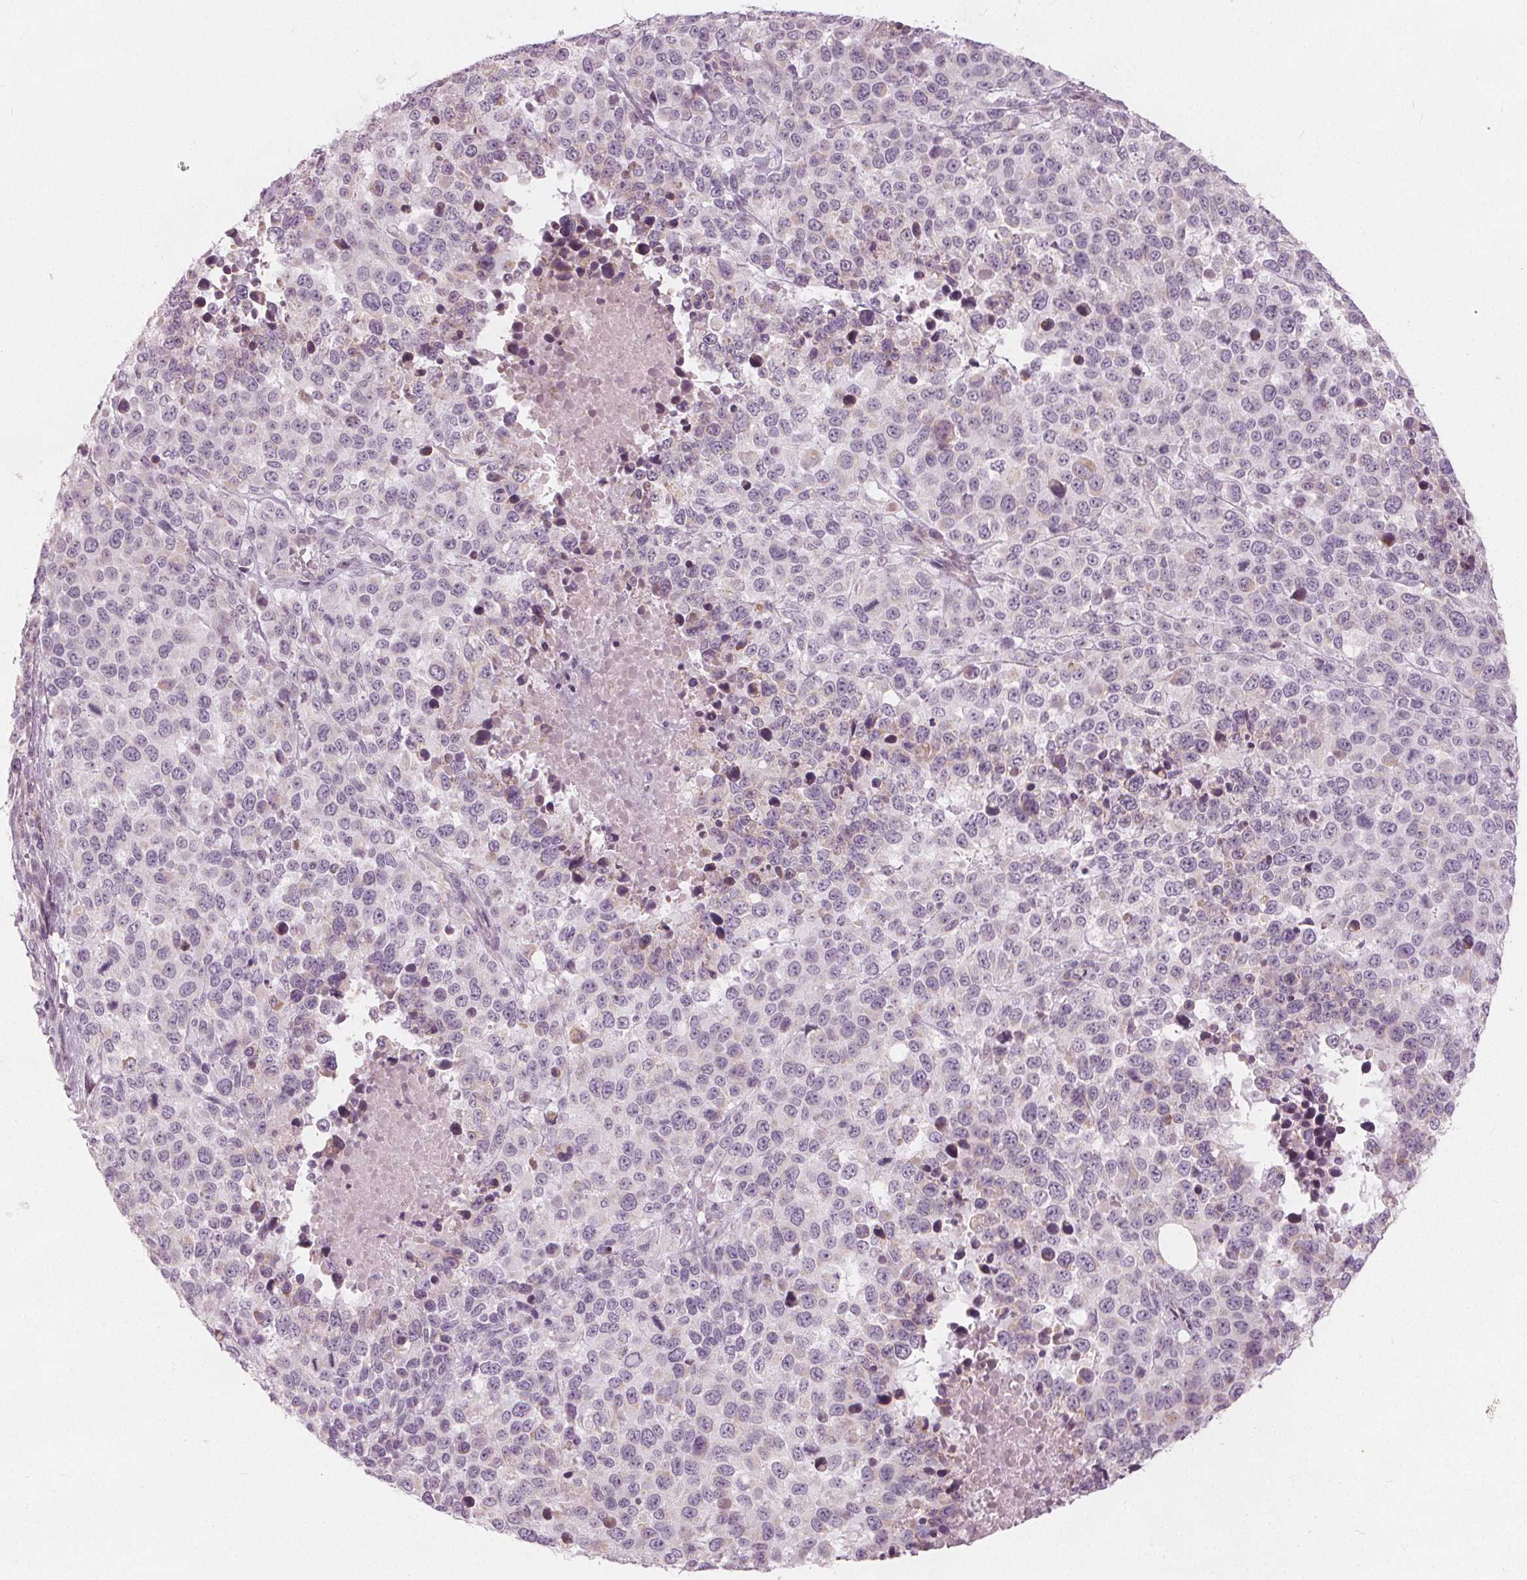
{"staining": {"intensity": "negative", "quantity": "none", "location": "none"}, "tissue": "melanoma", "cell_type": "Tumor cells", "image_type": "cancer", "snomed": [{"axis": "morphology", "description": "Malignant melanoma, Metastatic site"}, {"axis": "topography", "description": "Skin"}], "caption": "Human melanoma stained for a protein using immunohistochemistry reveals no staining in tumor cells.", "gene": "BRSK1", "patient": {"sex": "male", "age": 84}}